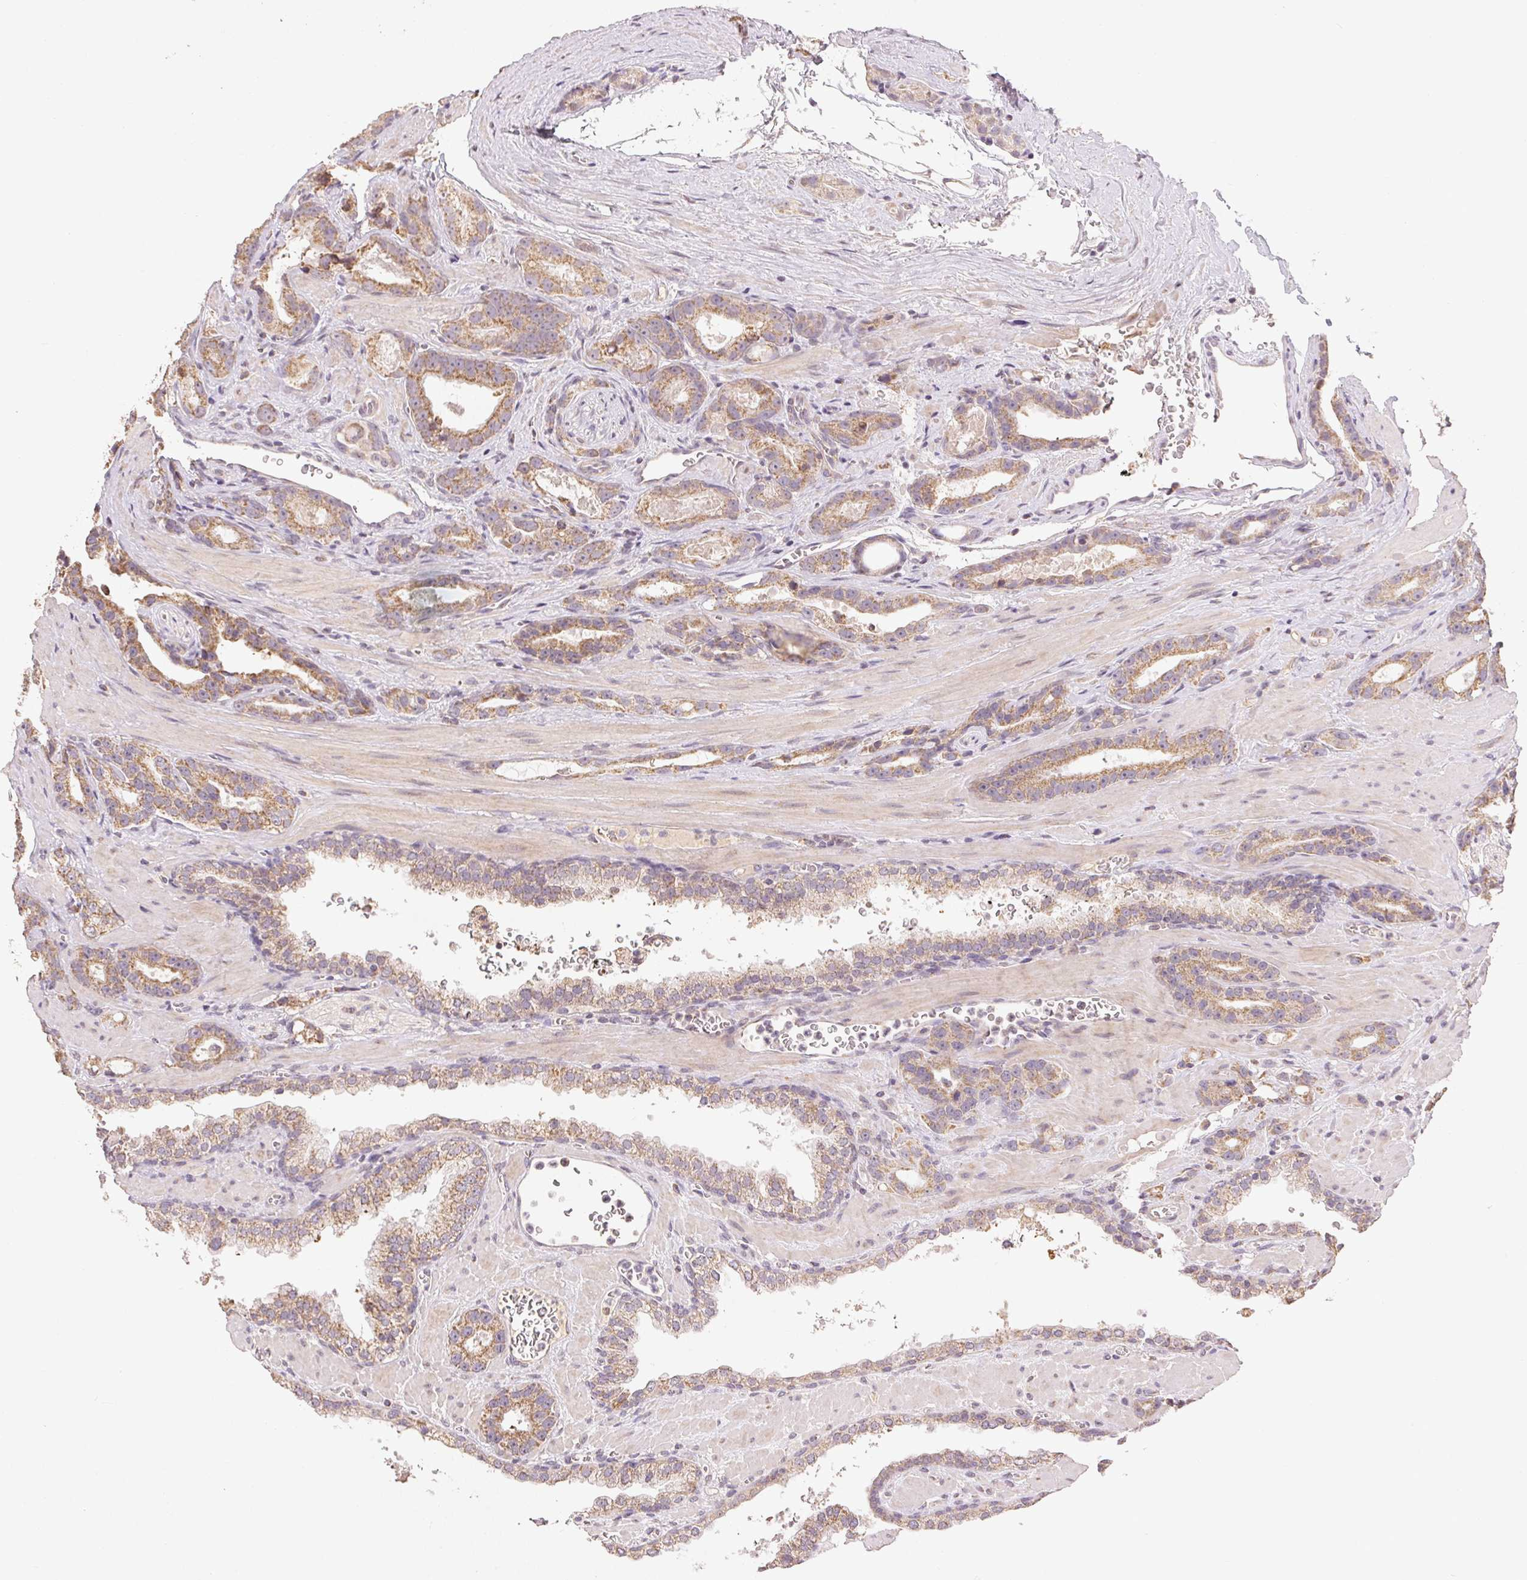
{"staining": {"intensity": "moderate", "quantity": ">75%", "location": "cytoplasmic/membranous"}, "tissue": "prostate cancer", "cell_type": "Tumor cells", "image_type": "cancer", "snomed": [{"axis": "morphology", "description": "Adenocarcinoma, High grade"}, {"axis": "topography", "description": "Prostate"}], "caption": "This image displays prostate cancer stained with immunohistochemistry (IHC) to label a protein in brown. The cytoplasmic/membranous of tumor cells show moderate positivity for the protein. Nuclei are counter-stained blue.", "gene": "CLASP1", "patient": {"sex": "male", "age": 65}}